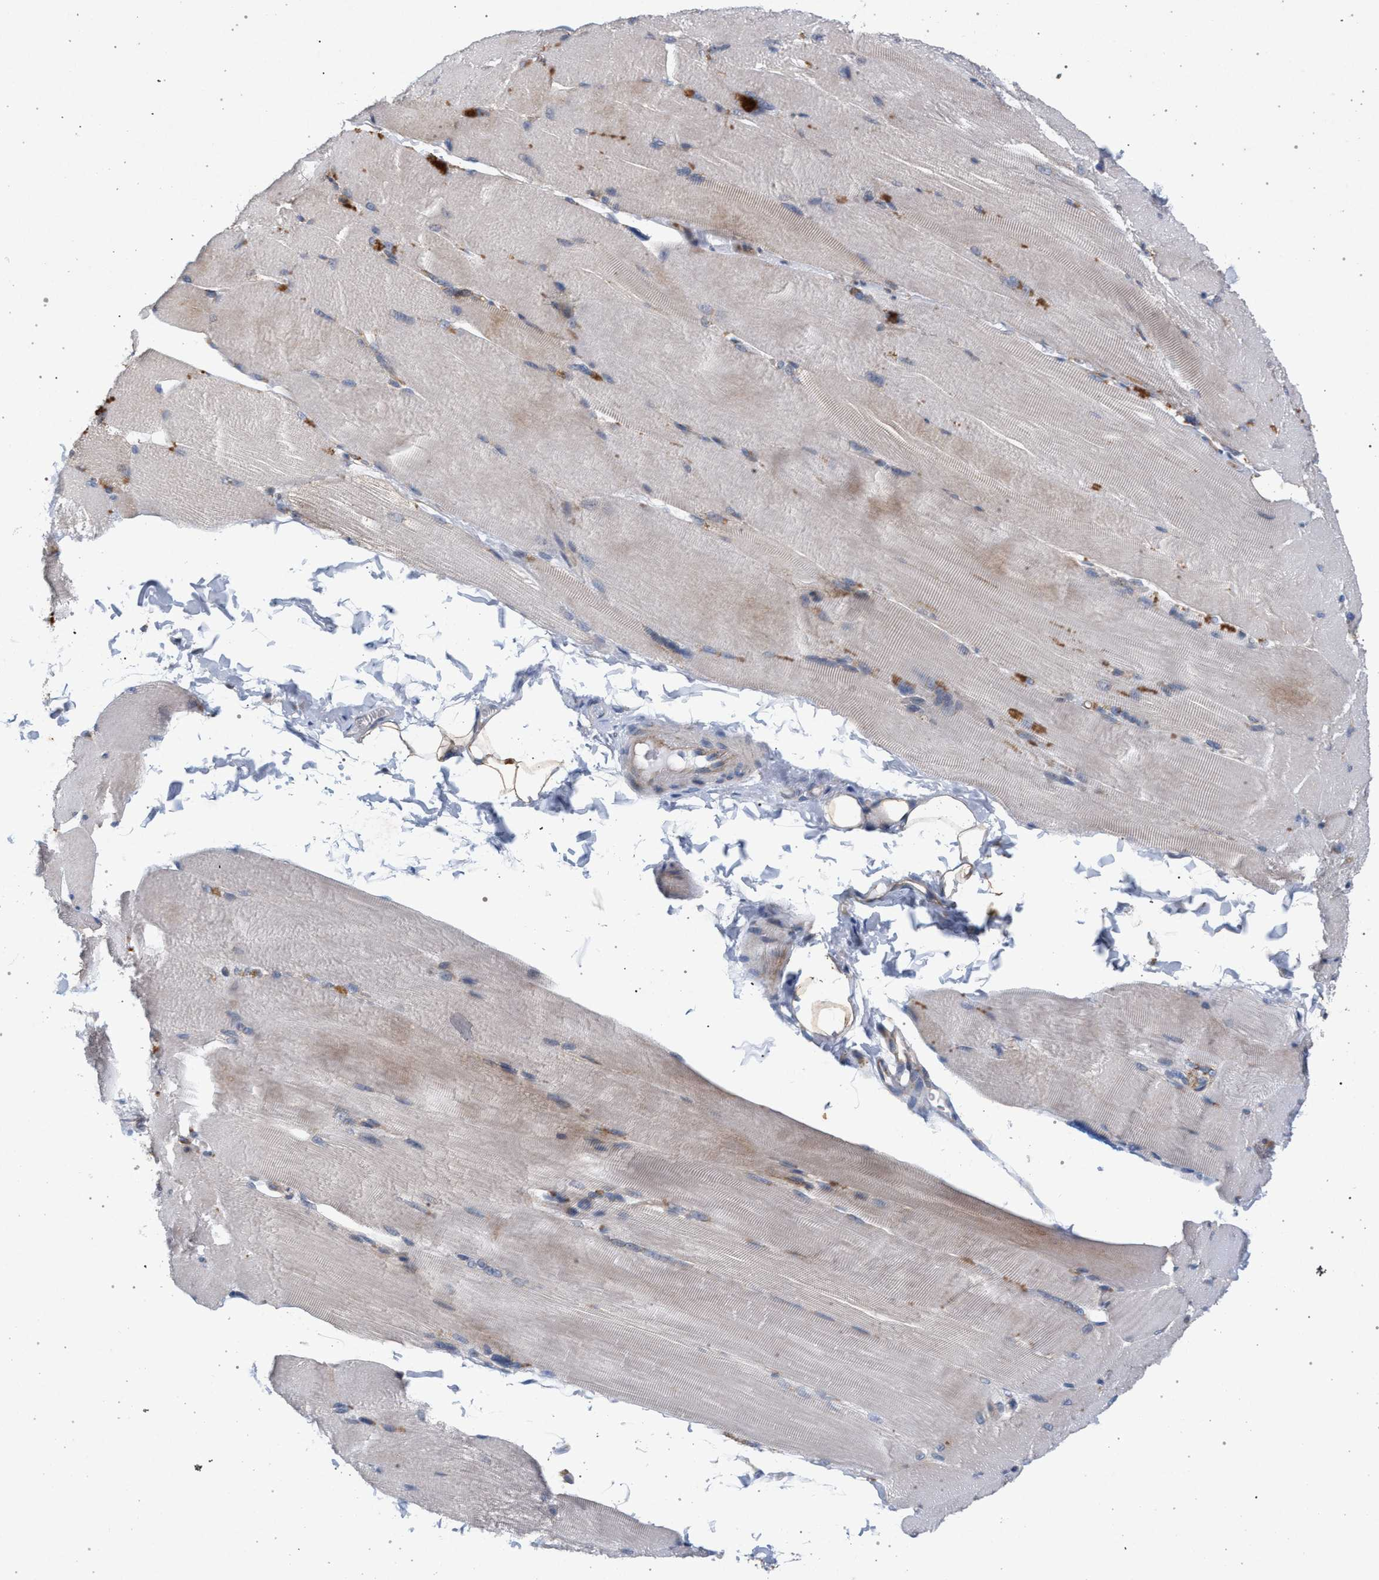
{"staining": {"intensity": "weak", "quantity": "<25%", "location": "cytoplasmic/membranous"}, "tissue": "skeletal muscle", "cell_type": "Myocytes", "image_type": "normal", "snomed": [{"axis": "morphology", "description": "Normal tissue, NOS"}, {"axis": "topography", "description": "Skin"}, {"axis": "topography", "description": "Skeletal muscle"}], "caption": "High power microscopy histopathology image of an IHC photomicrograph of benign skeletal muscle, revealing no significant positivity in myocytes.", "gene": "MAMDC2", "patient": {"sex": "male", "age": 83}}